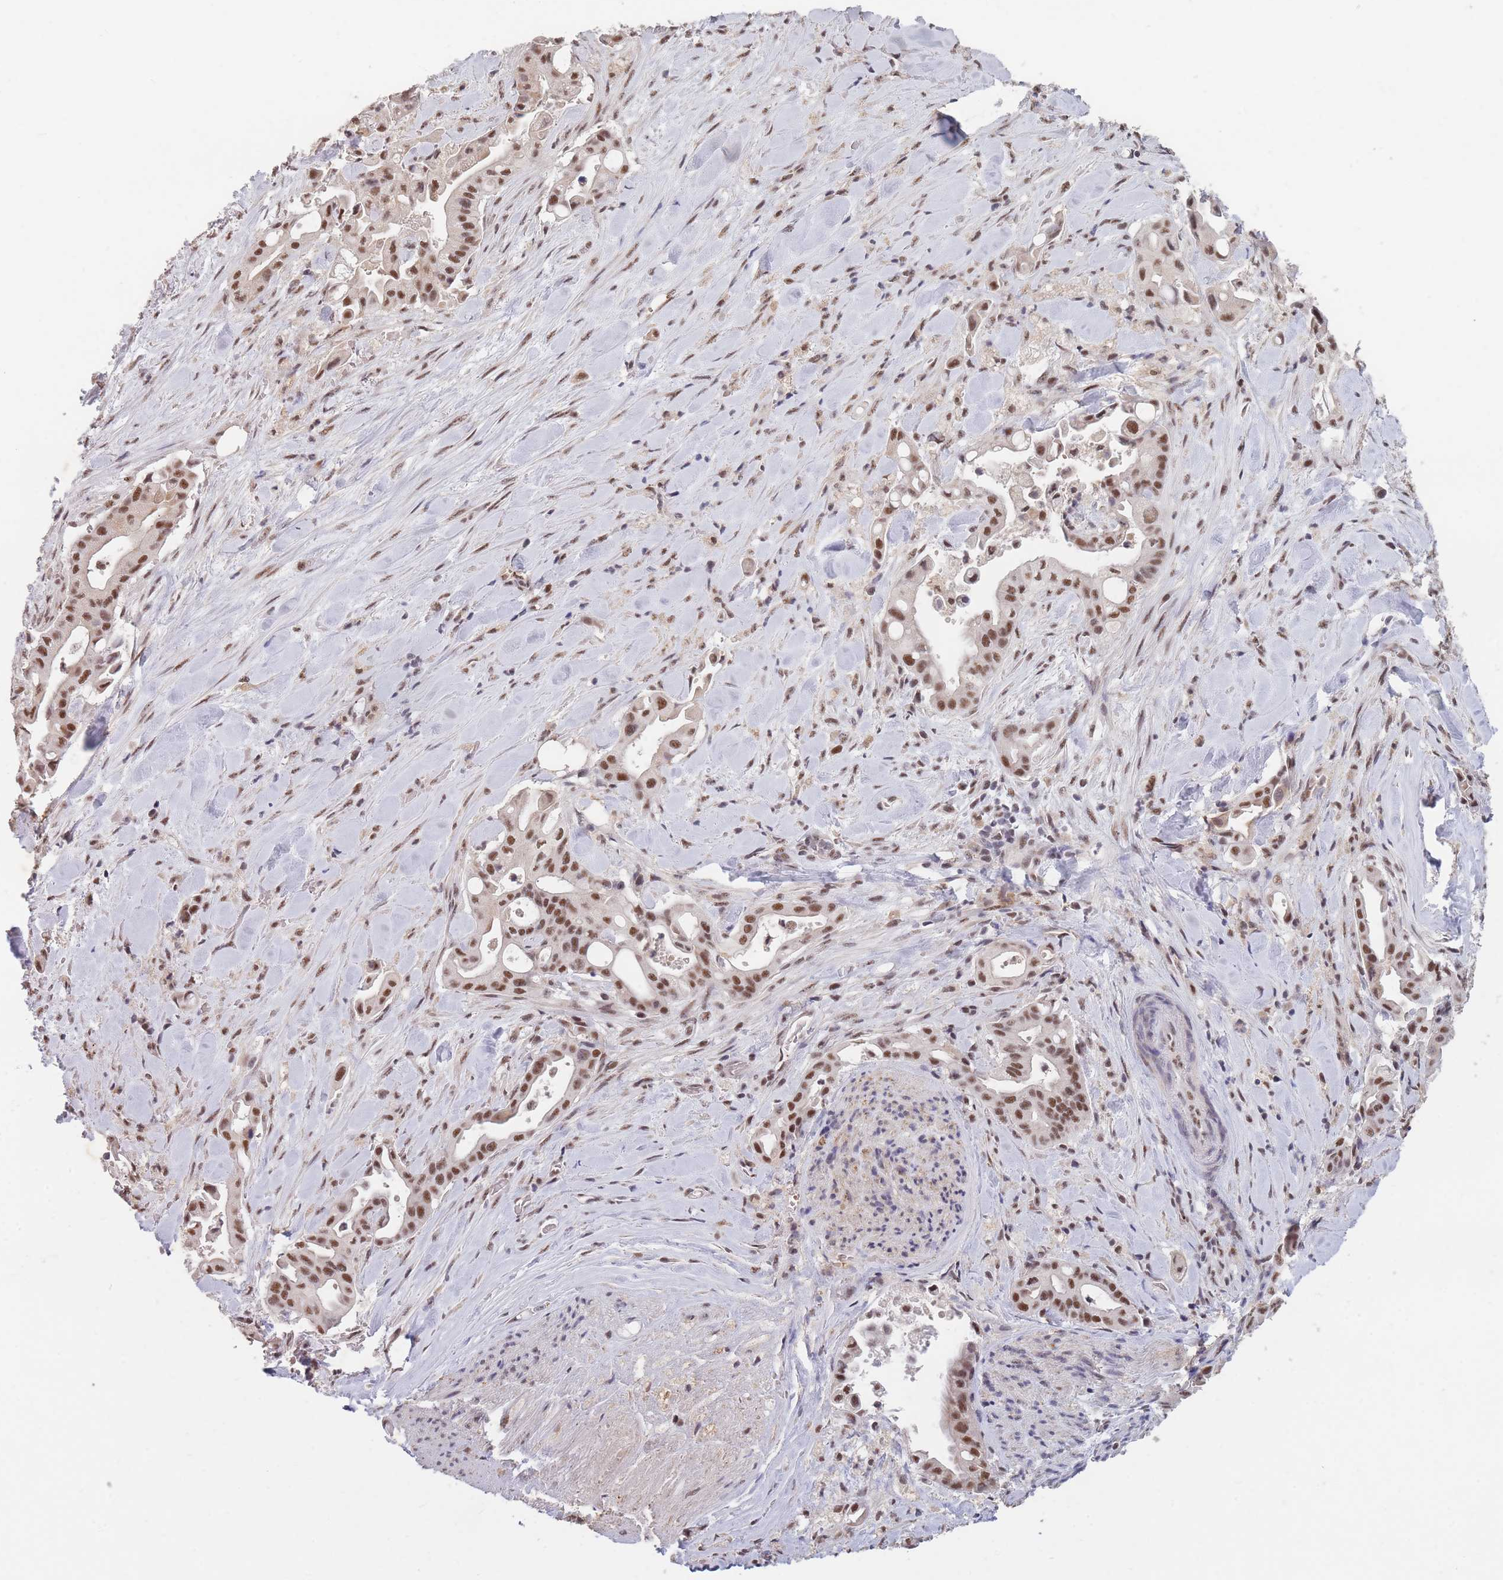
{"staining": {"intensity": "moderate", "quantity": ">75%", "location": "nuclear"}, "tissue": "liver cancer", "cell_type": "Tumor cells", "image_type": "cancer", "snomed": [{"axis": "morphology", "description": "Cholangiocarcinoma"}, {"axis": "topography", "description": "Liver"}], "caption": "Immunohistochemical staining of liver cholangiocarcinoma reveals medium levels of moderate nuclear staining in approximately >75% of tumor cells.", "gene": "SNRPA1", "patient": {"sex": "female", "age": 68}}